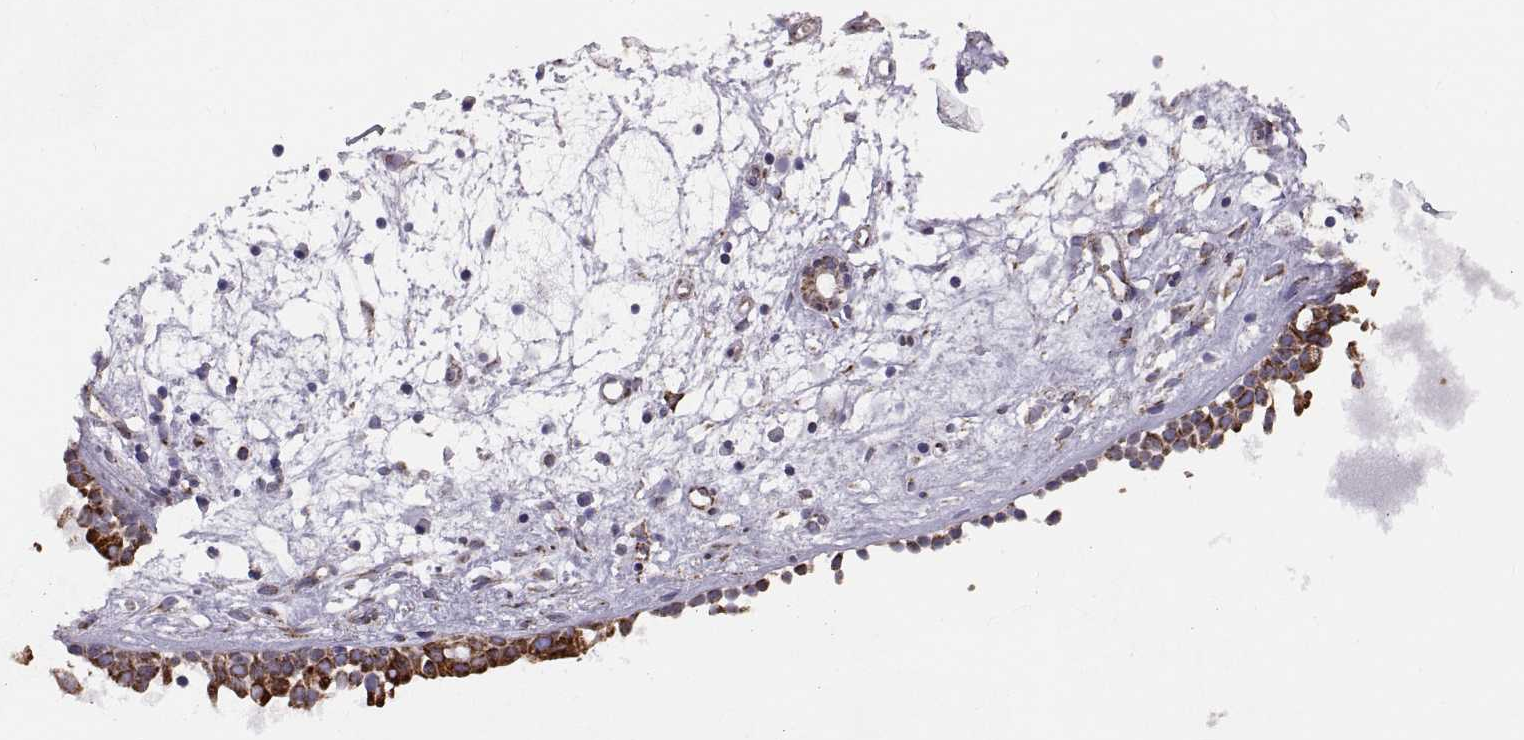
{"staining": {"intensity": "strong", "quantity": ">75%", "location": "cytoplasmic/membranous"}, "tissue": "nasopharynx", "cell_type": "Respiratory epithelial cells", "image_type": "normal", "snomed": [{"axis": "morphology", "description": "Normal tissue, NOS"}, {"axis": "topography", "description": "Nasopharynx"}], "caption": "High-power microscopy captured an immunohistochemistry photomicrograph of unremarkable nasopharynx, revealing strong cytoplasmic/membranous staining in approximately >75% of respiratory epithelial cells. The staining is performed using DAB brown chromogen to label protein expression. The nuclei are counter-stained blue using hematoxylin.", "gene": "ARSD", "patient": {"sex": "male", "age": 61}}